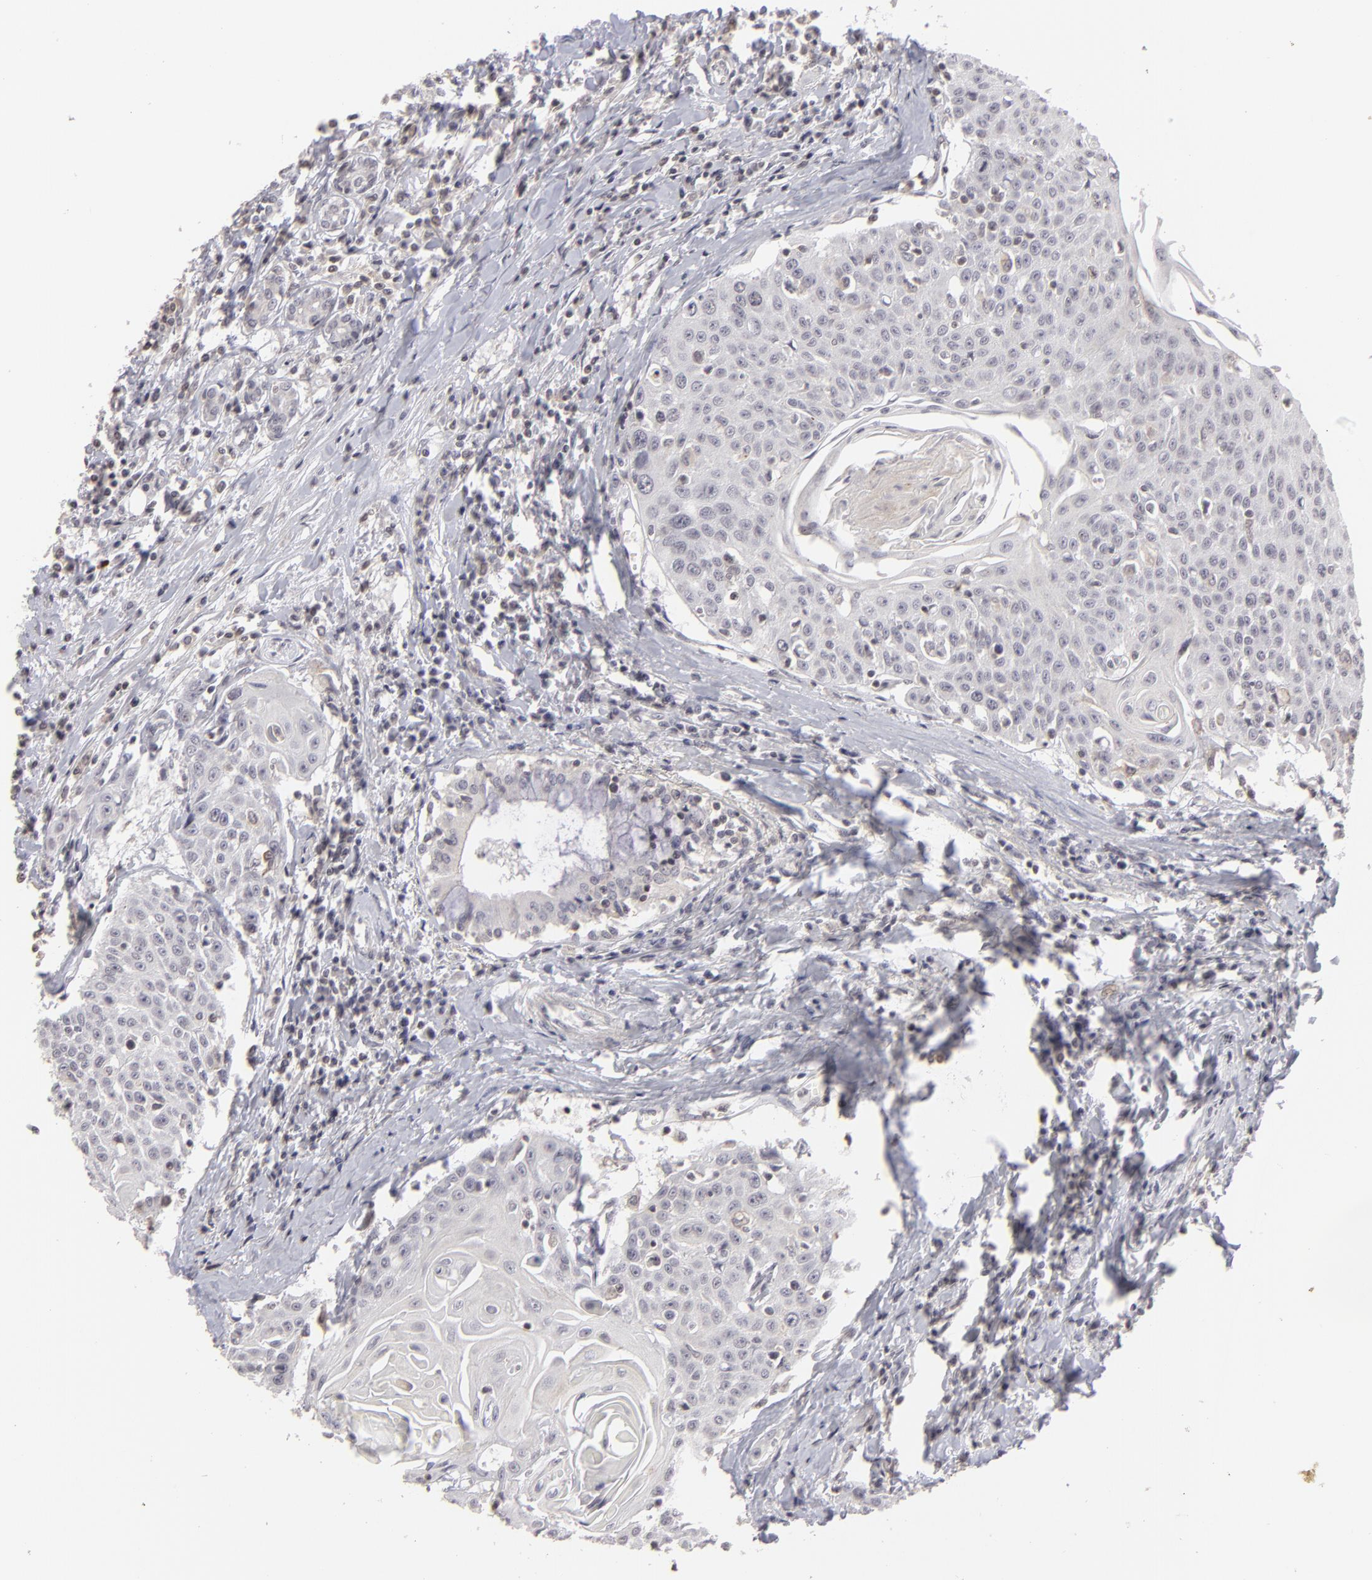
{"staining": {"intensity": "negative", "quantity": "none", "location": "none"}, "tissue": "head and neck cancer", "cell_type": "Tumor cells", "image_type": "cancer", "snomed": [{"axis": "morphology", "description": "Squamous cell carcinoma, NOS"}, {"axis": "morphology", "description": "Squamous cell carcinoma, metastatic, NOS"}, {"axis": "topography", "description": "Lymph node"}, {"axis": "topography", "description": "Salivary gland"}, {"axis": "topography", "description": "Head-Neck"}], "caption": "DAB immunohistochemical staining of human squamous cell carcinoma (head and neck) demonstrates no significant staining in tumor cells. Nuclei are stained in blue.", "gene": "CLDN2", "patient": {"sex": "female", "age": 74}}